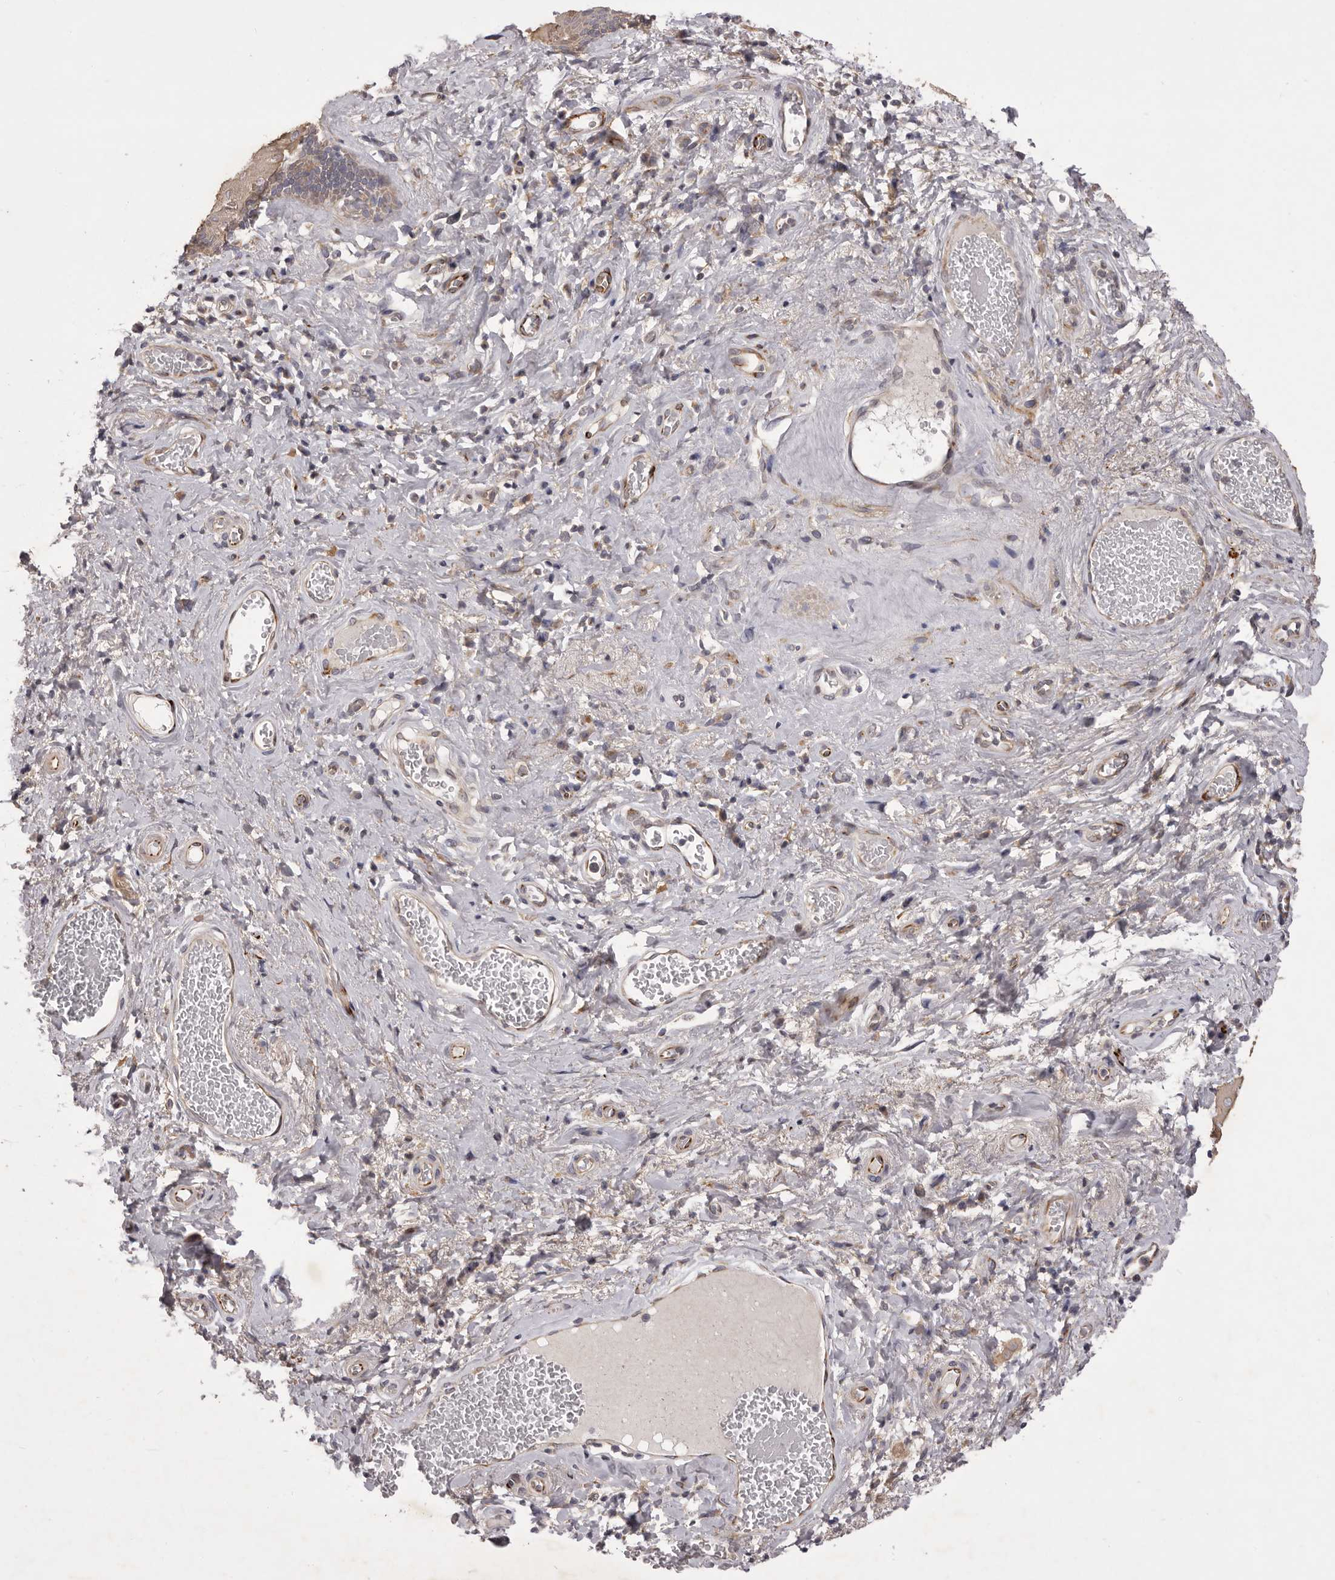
{"staining": {"intensity": "weak", "quantity": "25%-75%", "location": "cytoplasmic/membranous"}, "tissue": "skin", "cell_type": "Epidermal cells", "image_type": "normal", "snomed": [{"axis": "morphology", "description": "Normal tissue, NOS"}, {"axis": "topography", "description": "Anal"}], "caption": "A low amount of weak cytoplasmic/membranous expression is appreciated in approximately 25%-75% of epidermal cells in benign skin.", "gene": "PNRC1", "patient": {"sex": "male", "age": 69}}